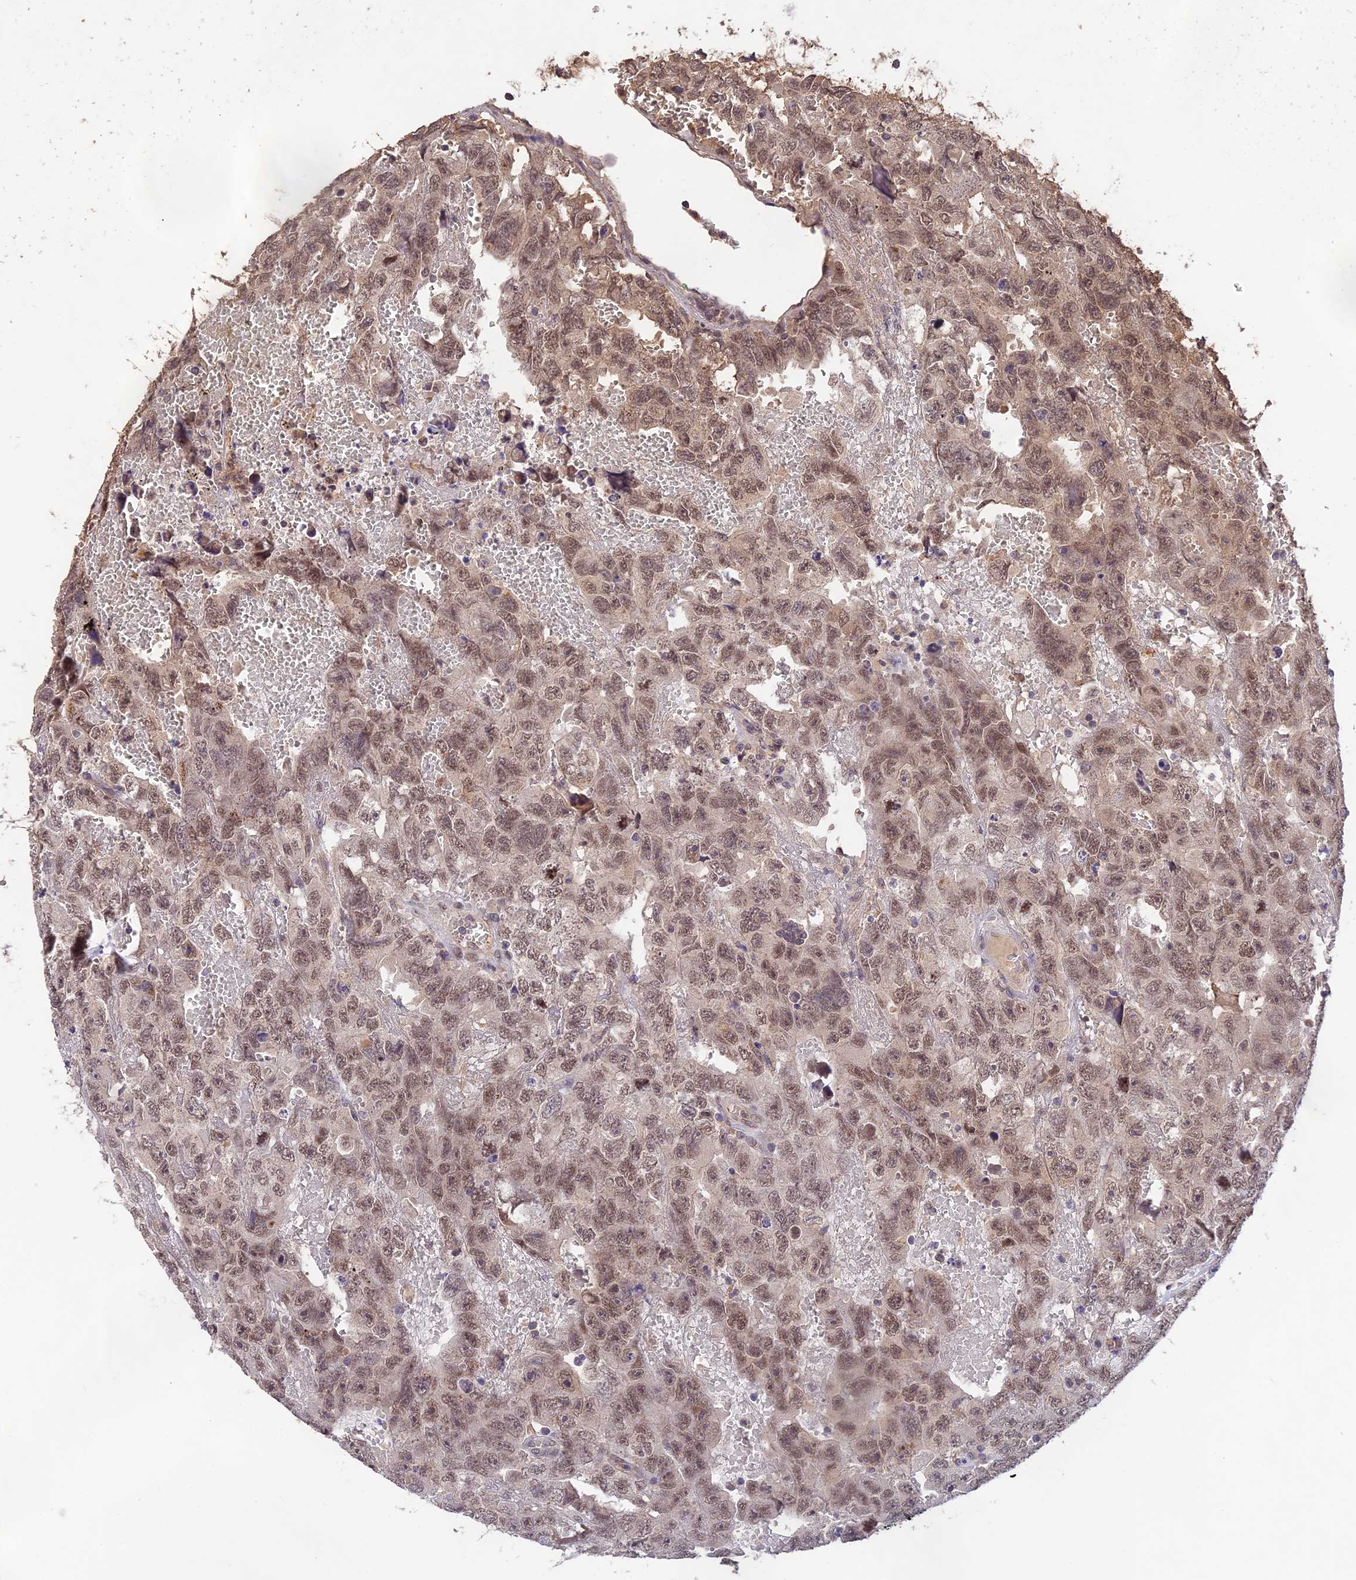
{"staining": {"intensity": "moderate", "quantity": ">75%", "location": "nuclear"}, "tissue": "testis cancer", "cell_type": "Tumor cells", "image_type": "cancer", "snomed": [{"axis": "morphology", "description": "Carcinoma, Embryonal, NOS"}, {"axis": "topography", "description": "Testis"}], "caption": "This is a micrograph of immunohistochemistry (IHC) staining of testis embryonal carcinoma, which shows moderate staining in the nuclear of tumor cells.", "gene": "ZNF436", "patient": {"sex": "male", "age": 45}}